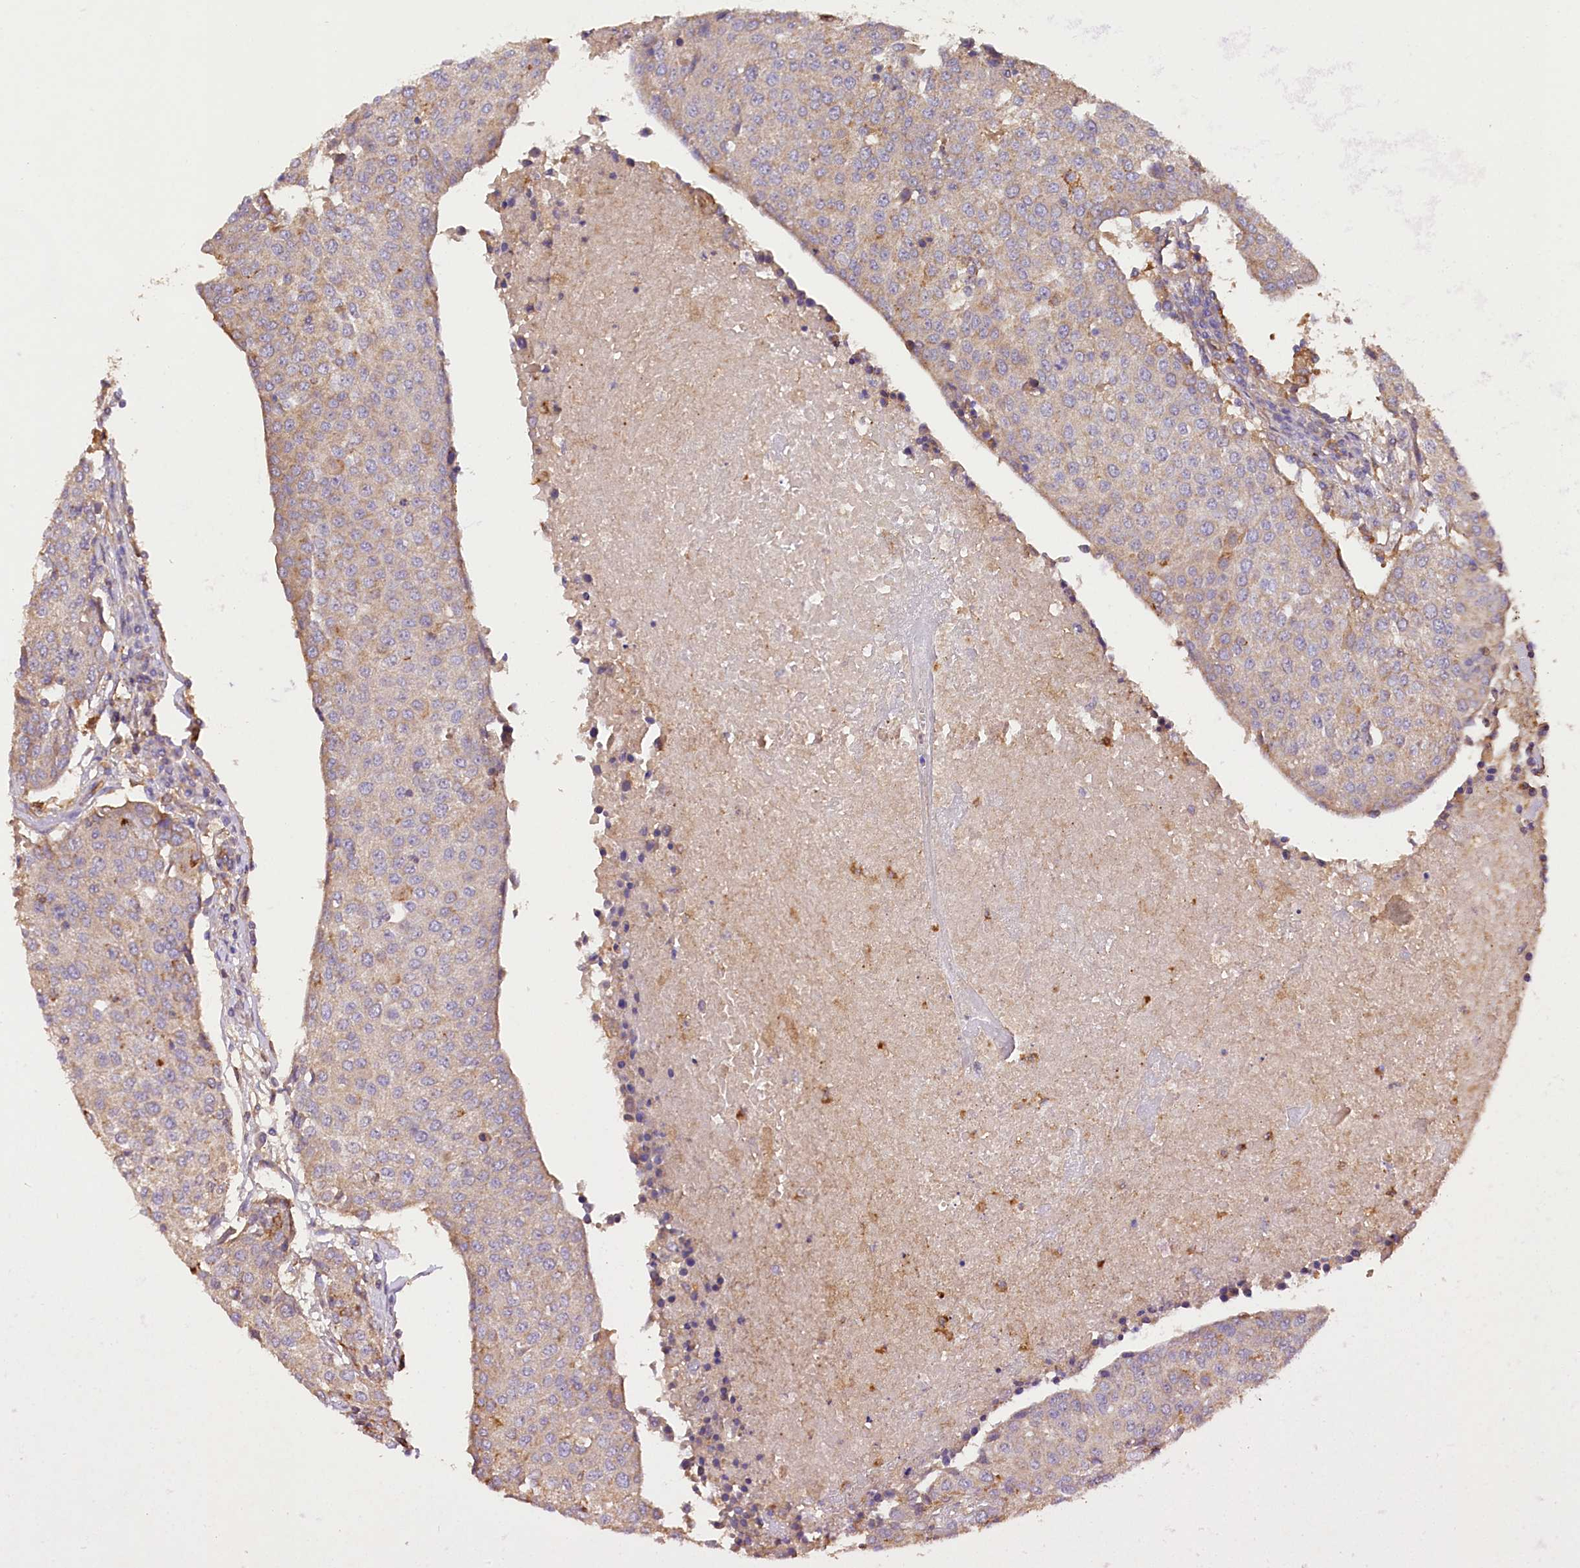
{"staining": {"intensity": "negative", "quantity": "none", "location": "none"}, "tissue": "urothelial cancer", "cell_type": "Tumor cells", "image_type": "cancer", "snomed": [{"axis": "morphology", "description": "Urothelial carcinoma, High grade"}, {"axis": "topography", "description": "Urinary bladder"}], "caption": "Tumor cells show no significant protein expression in high-grade urothelial carcinoma.", "gene": "CSAD", "patient": {"sex": "female", "age": 85}}